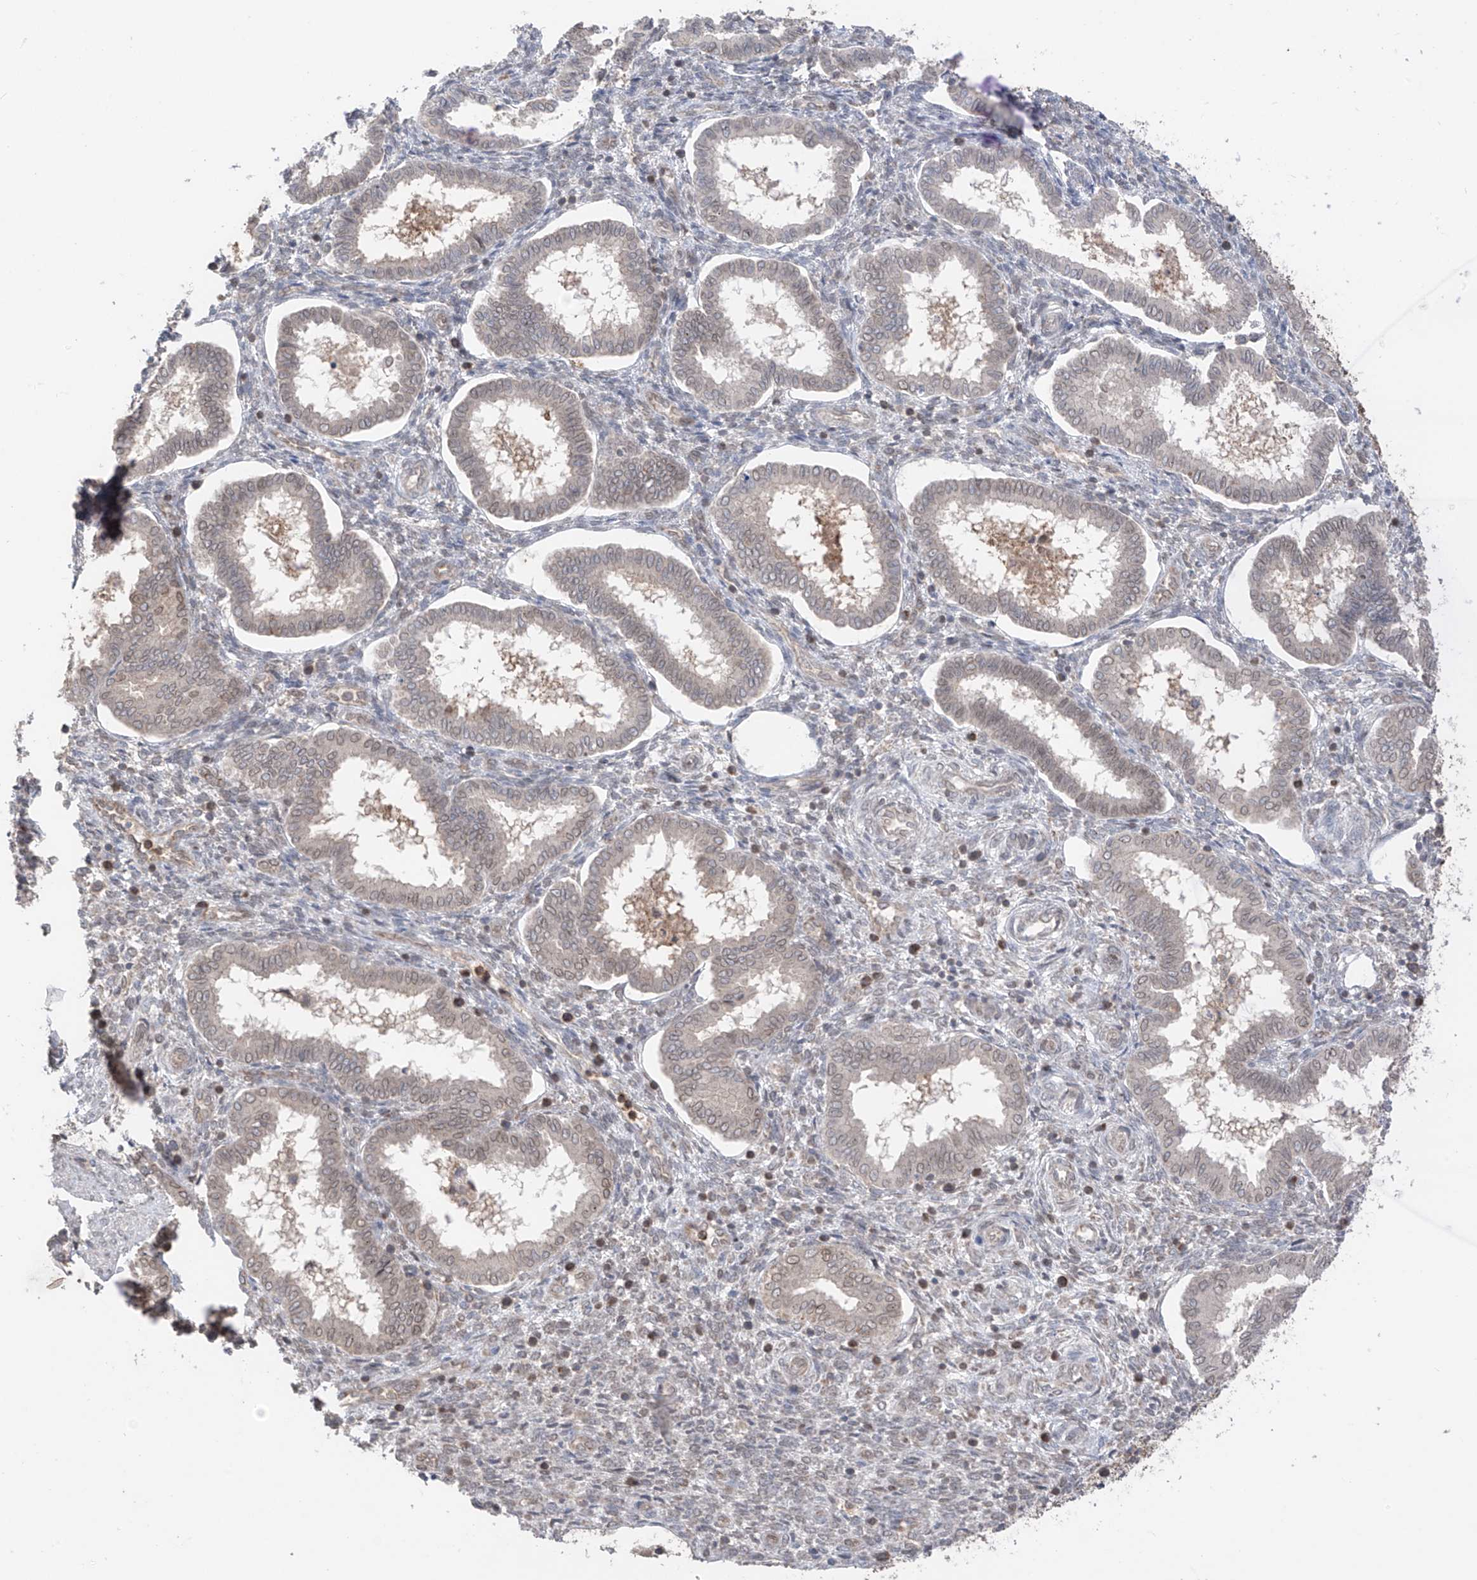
{"staining": {"intensity": "weak", "quantity": "<25%", "location": "nuclear"}, "tissue": "endometrium", "cell_type": "Cells in endometrial stroma", "image_type": "normal", "snomed": [{"axis": "morphology", "description": "Normal tissue, NOS"}, {"axis": "topography", "description": "Endometrium"}], "caption": "This photomicrograph is of unremarkable endometrium stained with immunohistochemistry to label a protein in brown with the nuclei are counter-stained blue. There is no expression in cells in endometrial stroma.", "gene": "AHCTF1", "patient": {"sex": "female", "age": 24}}